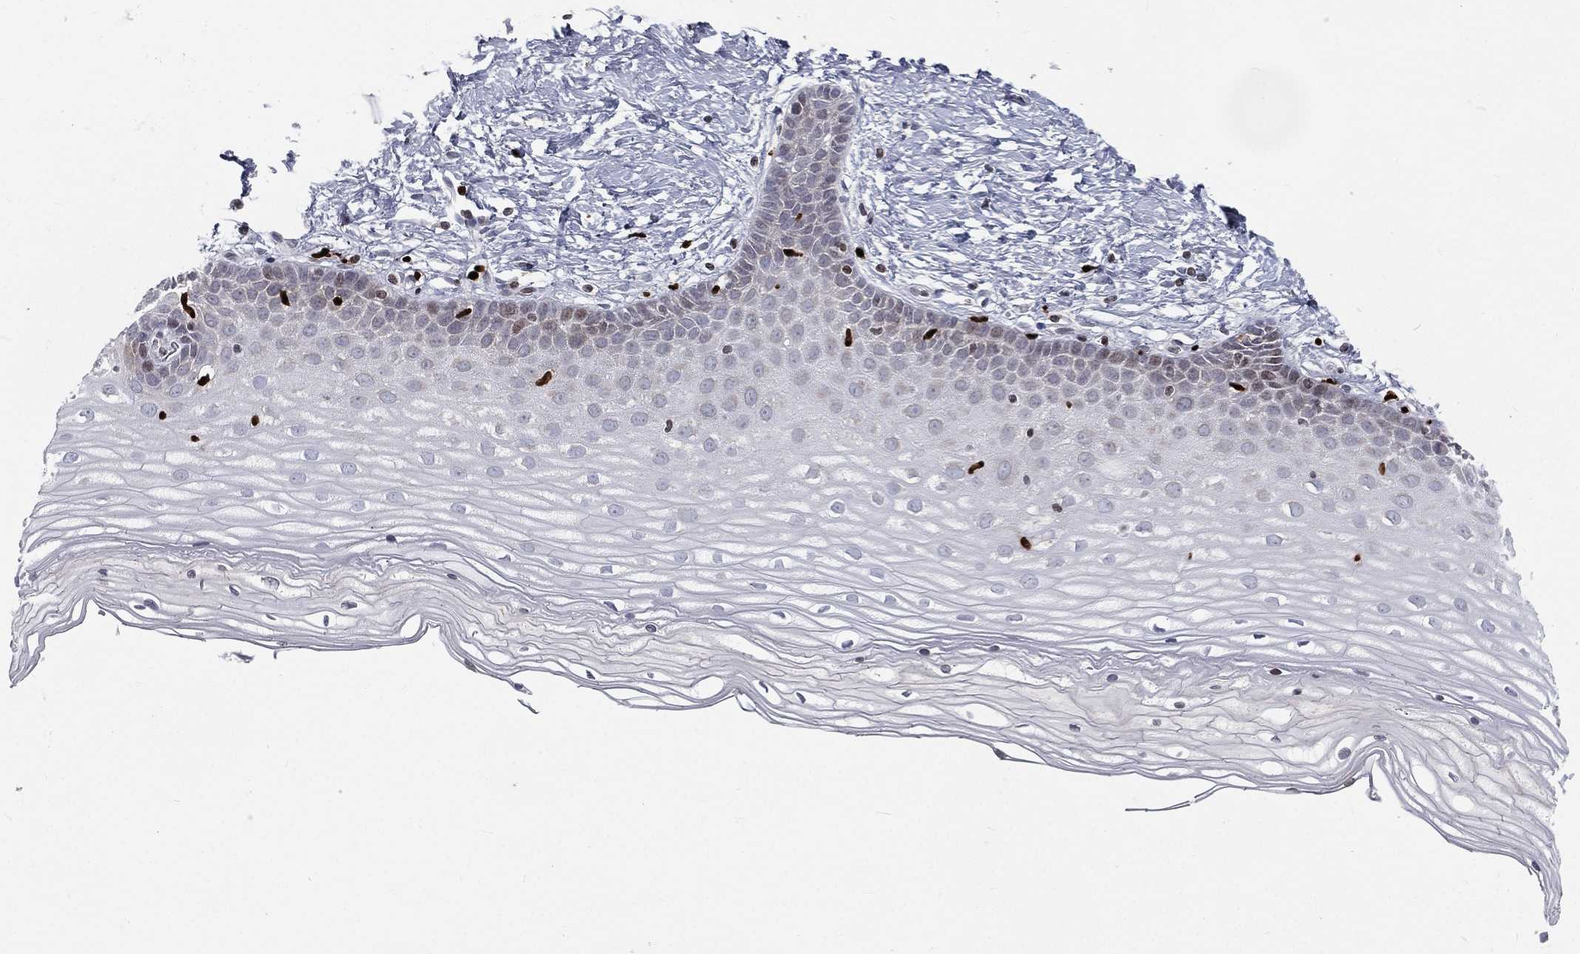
{"staining": {"intensity": "negative", "quantity": "none", "location": "none"}, "tissue": "cervix", "cell_type": "Glandular cells", "image_type": "normal", "snomed": [{"axis": "morphology", "description": "Normal tissue, NOS"}, {"axis": "topography", "description": "Cervix"}], "caption": "This micrograph is of benign cervix stained with immunohistochemistry to label a protein in brown with the nuclei are counter-stained blue. There is no staining in glandular cells. (DAB (3,3'-diaminobenzidine) immunohistochemistry (IHC) visualized using brightfield microscopy, high magnification).", "gene": "MNDA", "patient": {"sex": "female", "age": 37}}